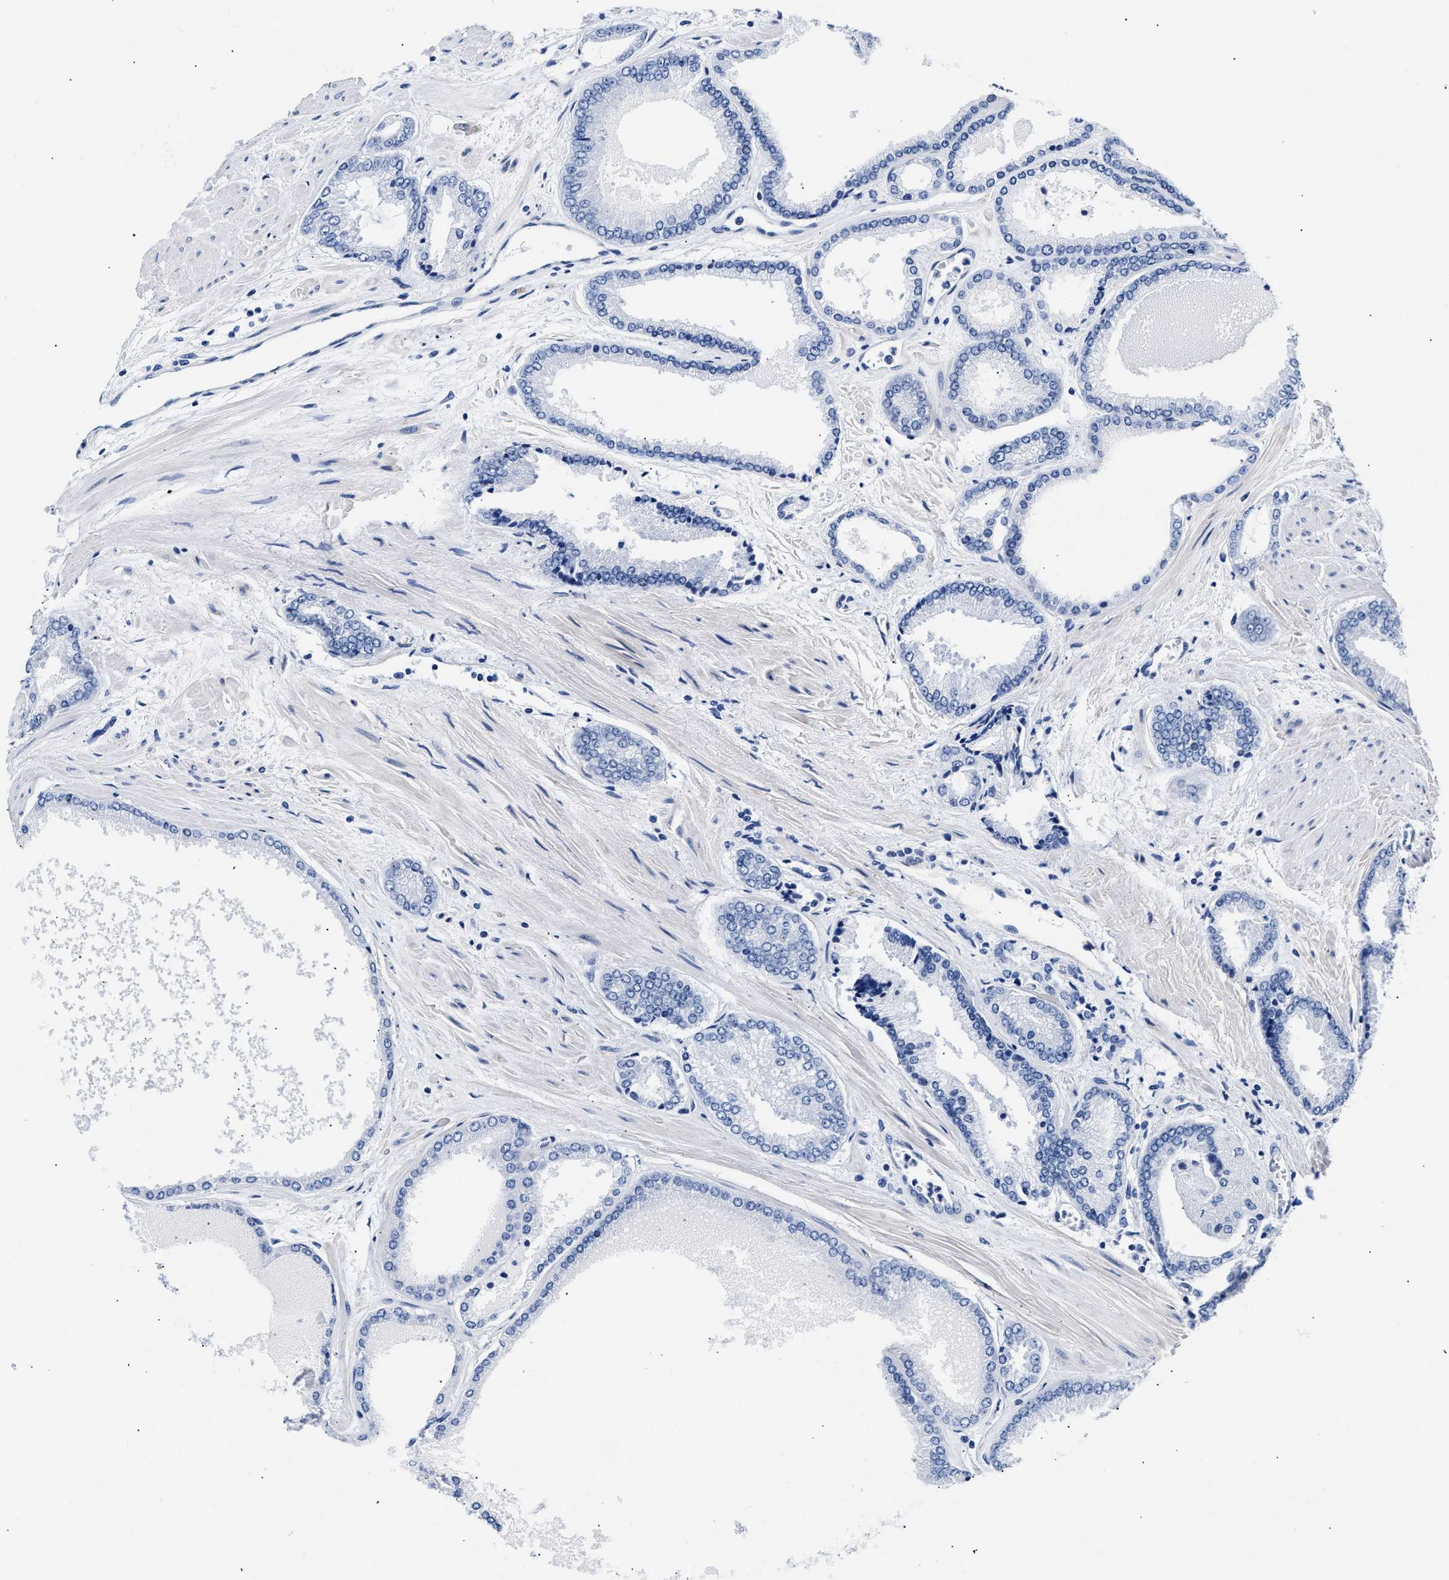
{"staining": {"intensity": "negative", "quantity": "none", "location": "none"}, "tissue": "prostate cancer", "cell_type": "Tumor cells", "image_type": "cancer", "snomed": [{"axis": "morphology", "description": "Adenocarcinoma, High grade"}, {"axis": "topography", "description": "Prostate"}], "caption": "This is an immunohistochemistry photomicrograph of prostate adenocarcinoma (high-grade). There is no positivity in tumor cells.", "gene": "TRIM29", "patient": {"sex": "male", "age": 61}}